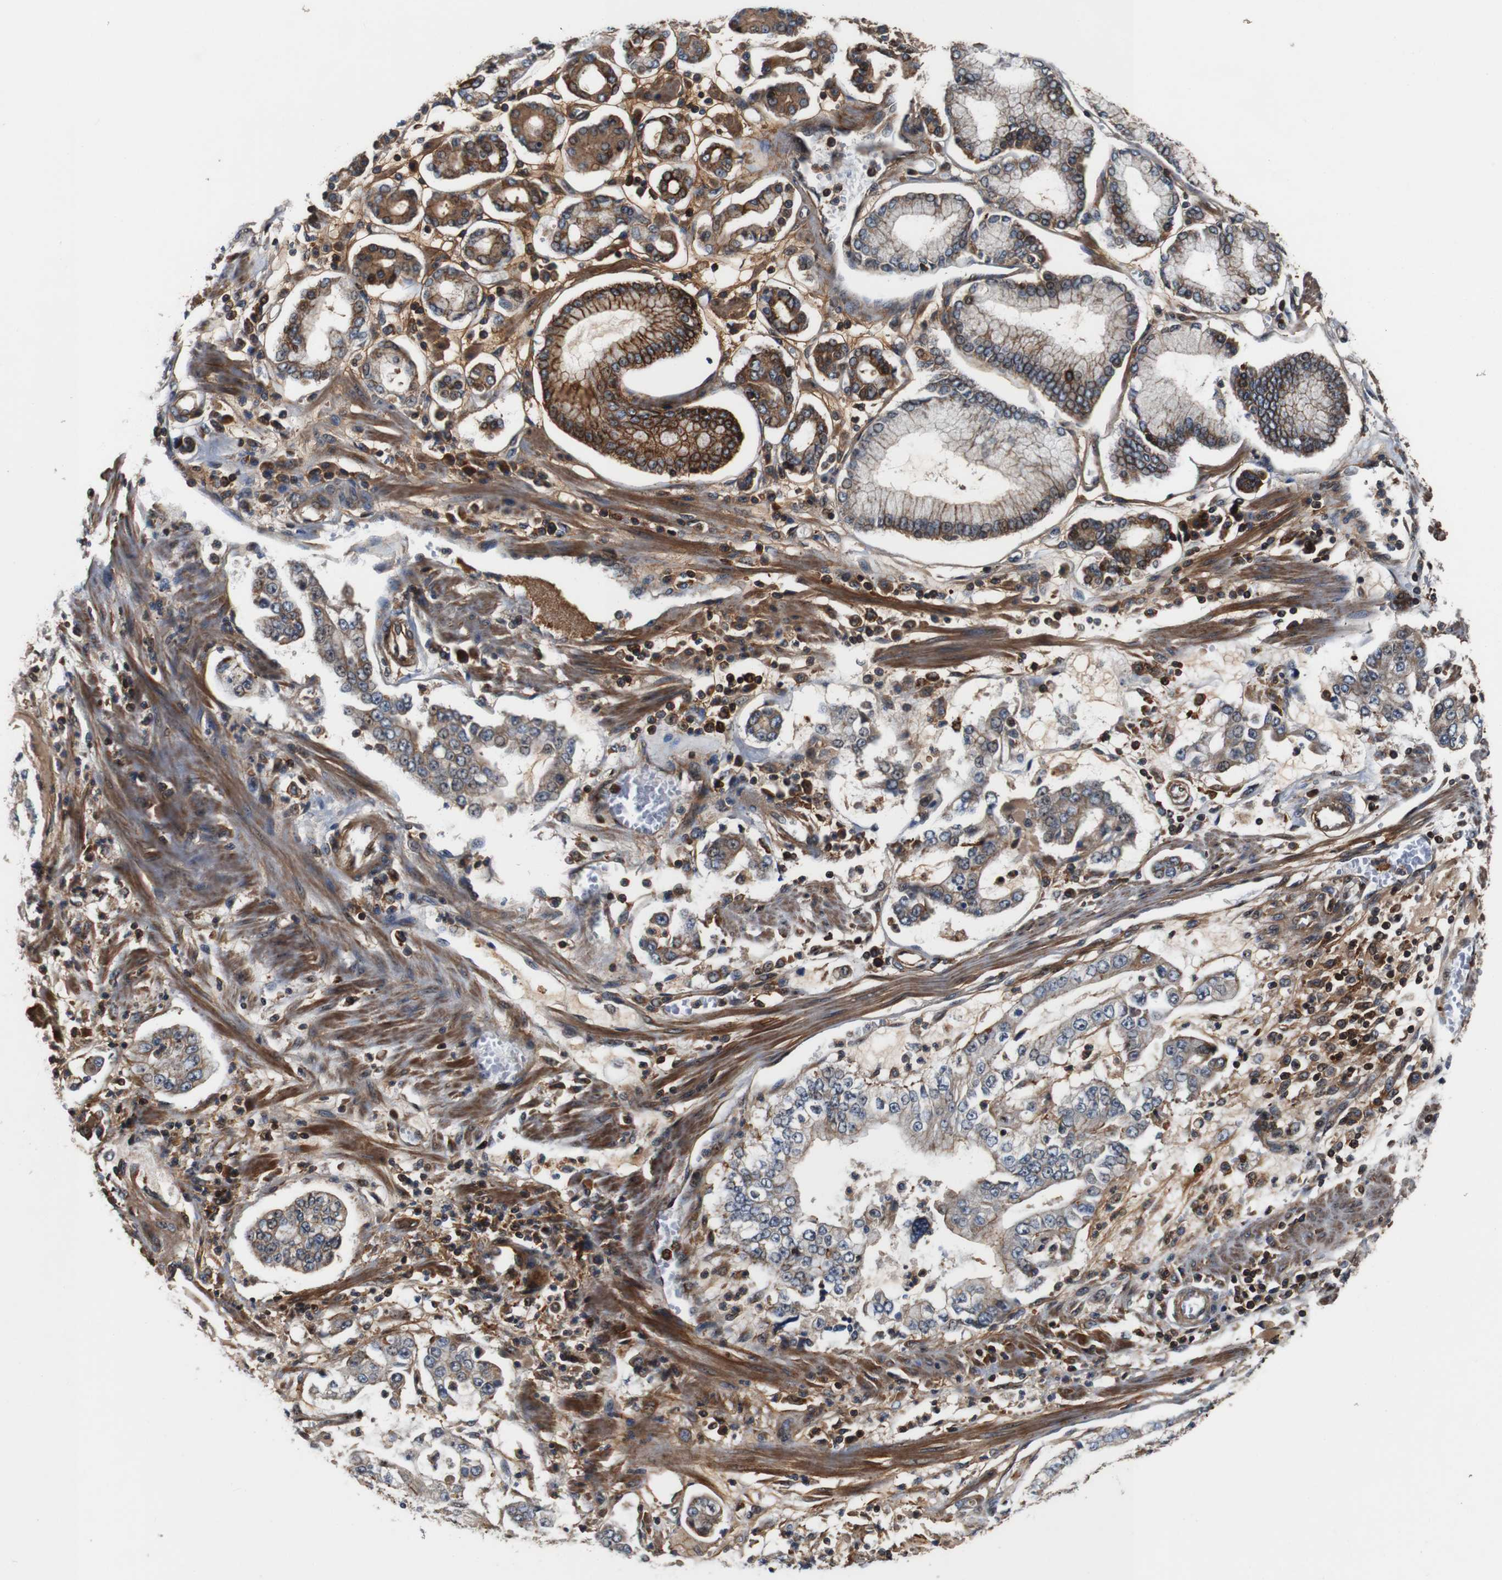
{"staining": {"intensity": "moderate", "quantity": "25%-75%", "location": "cytoplasmic/membranous"}, "tissue": "stomach cancer", "cell_type": "Tumor cells", "image_type": "cancer", "snomed": [{"axis": "morphology", "description": "Adenocarcinoma, NOS"}, {"axis": "topography", "description": "Stomach"}], "caption": "Human stomach adenocarcinoma stained for a protein (brown) shows moderate cytoplasmic/membranous positive staining in about 25%-75% of tumor cells.", "gene": "LRP4", "patient": {"sex": "male", "age": 76}}